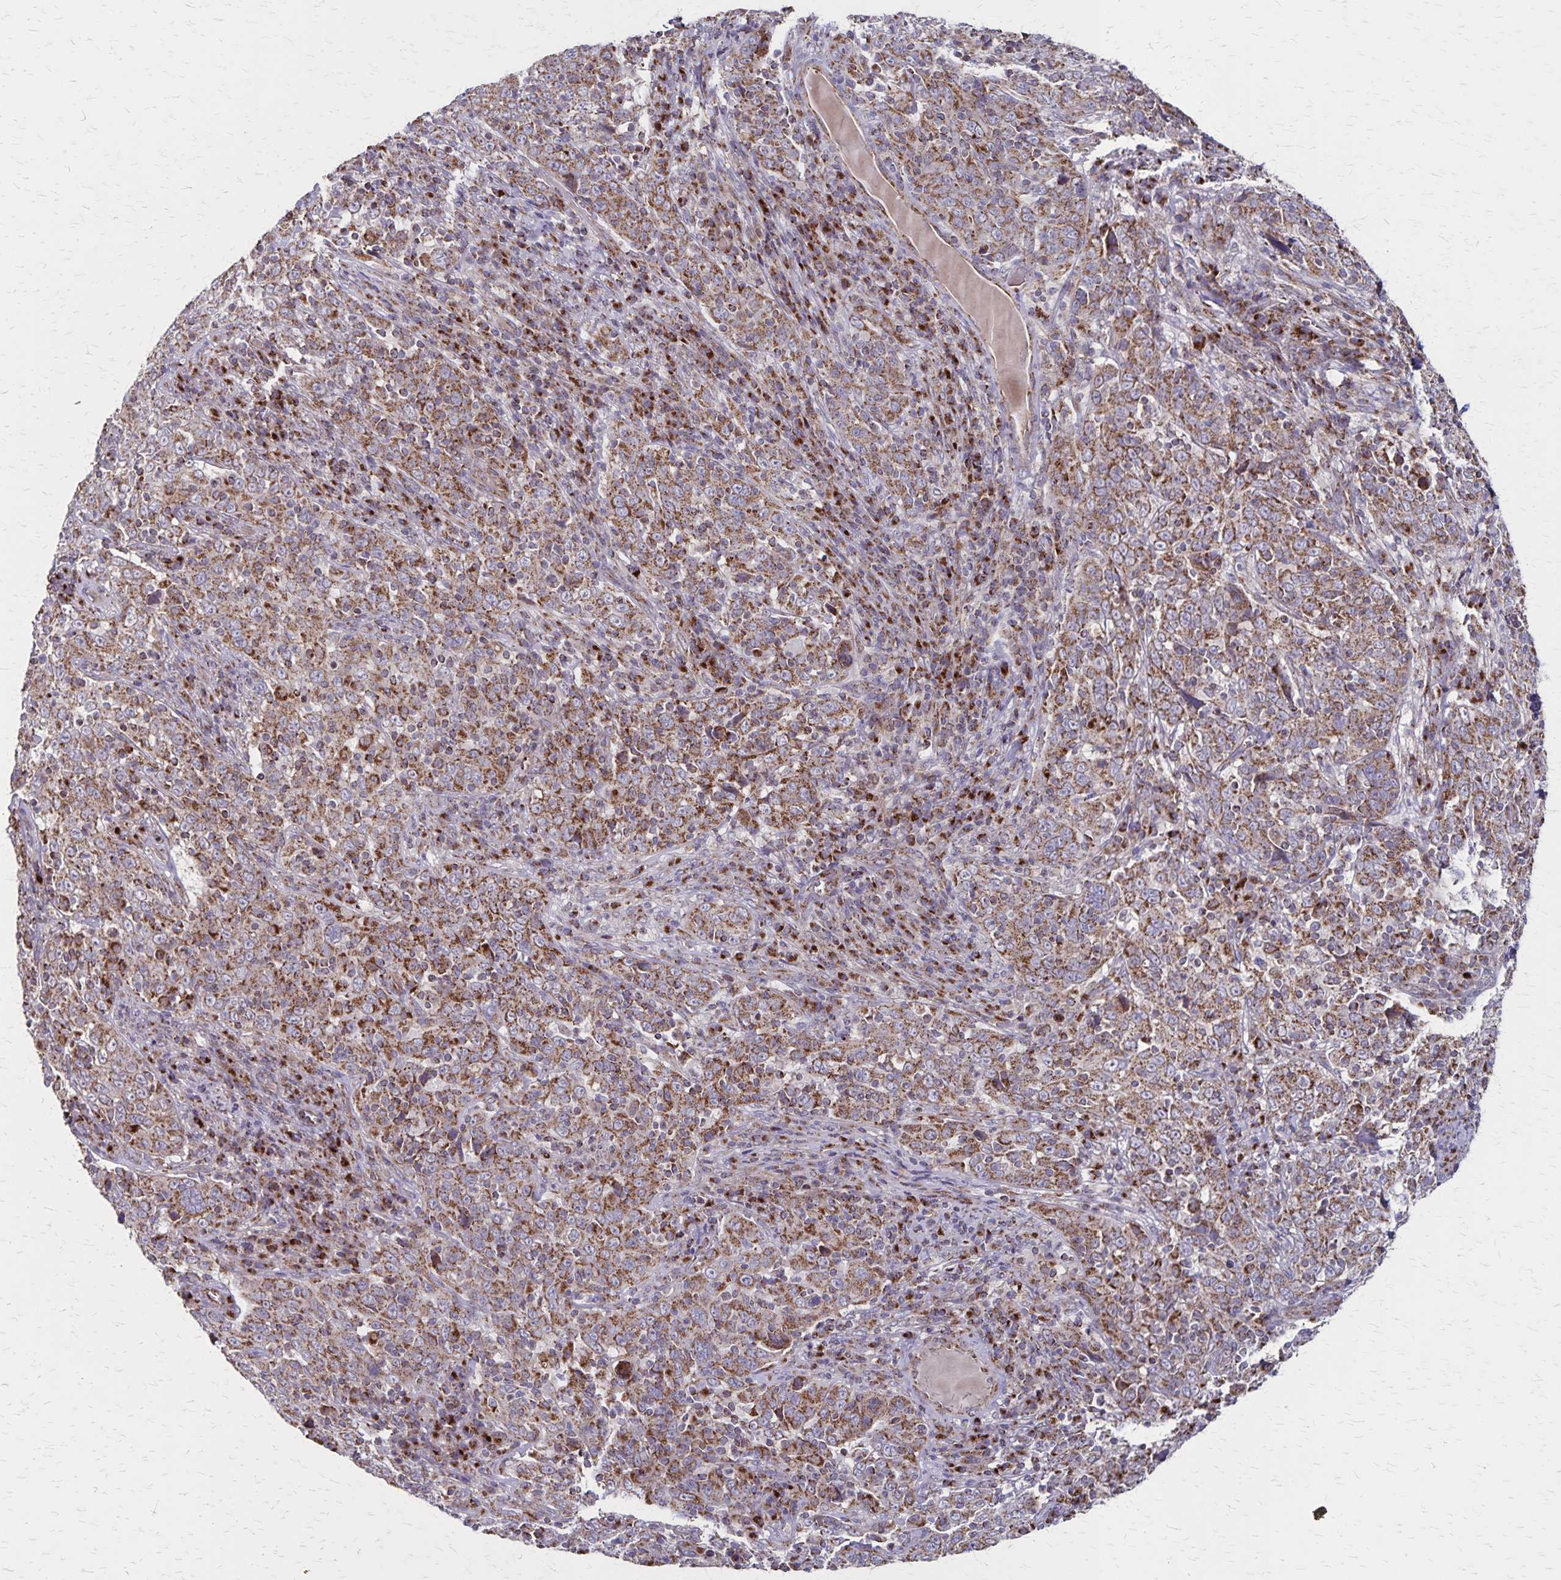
{"staining": {"intensity": "moderate", "quantity": ">75%", "location": "cytoplasmic/membranous"}, "tissue": "cervical cancer", "cell_type": "Tumor cells", "image_type": "cancer", "snomed": [{"axis": "morphology", "description": "Squamous cell carcinoma, NOS"}, {"axis": "topography", "description": "Cervix"}], "caption": "The micrograph displays immunohistochemical staining of cervical squamous cell carcinoma. There is moderate cytoplasmic/membranous positivity is seen in approximately >75% of tumor cells.", "gene": "NFS1", "patient": {"sex": "female", "age": 46}}